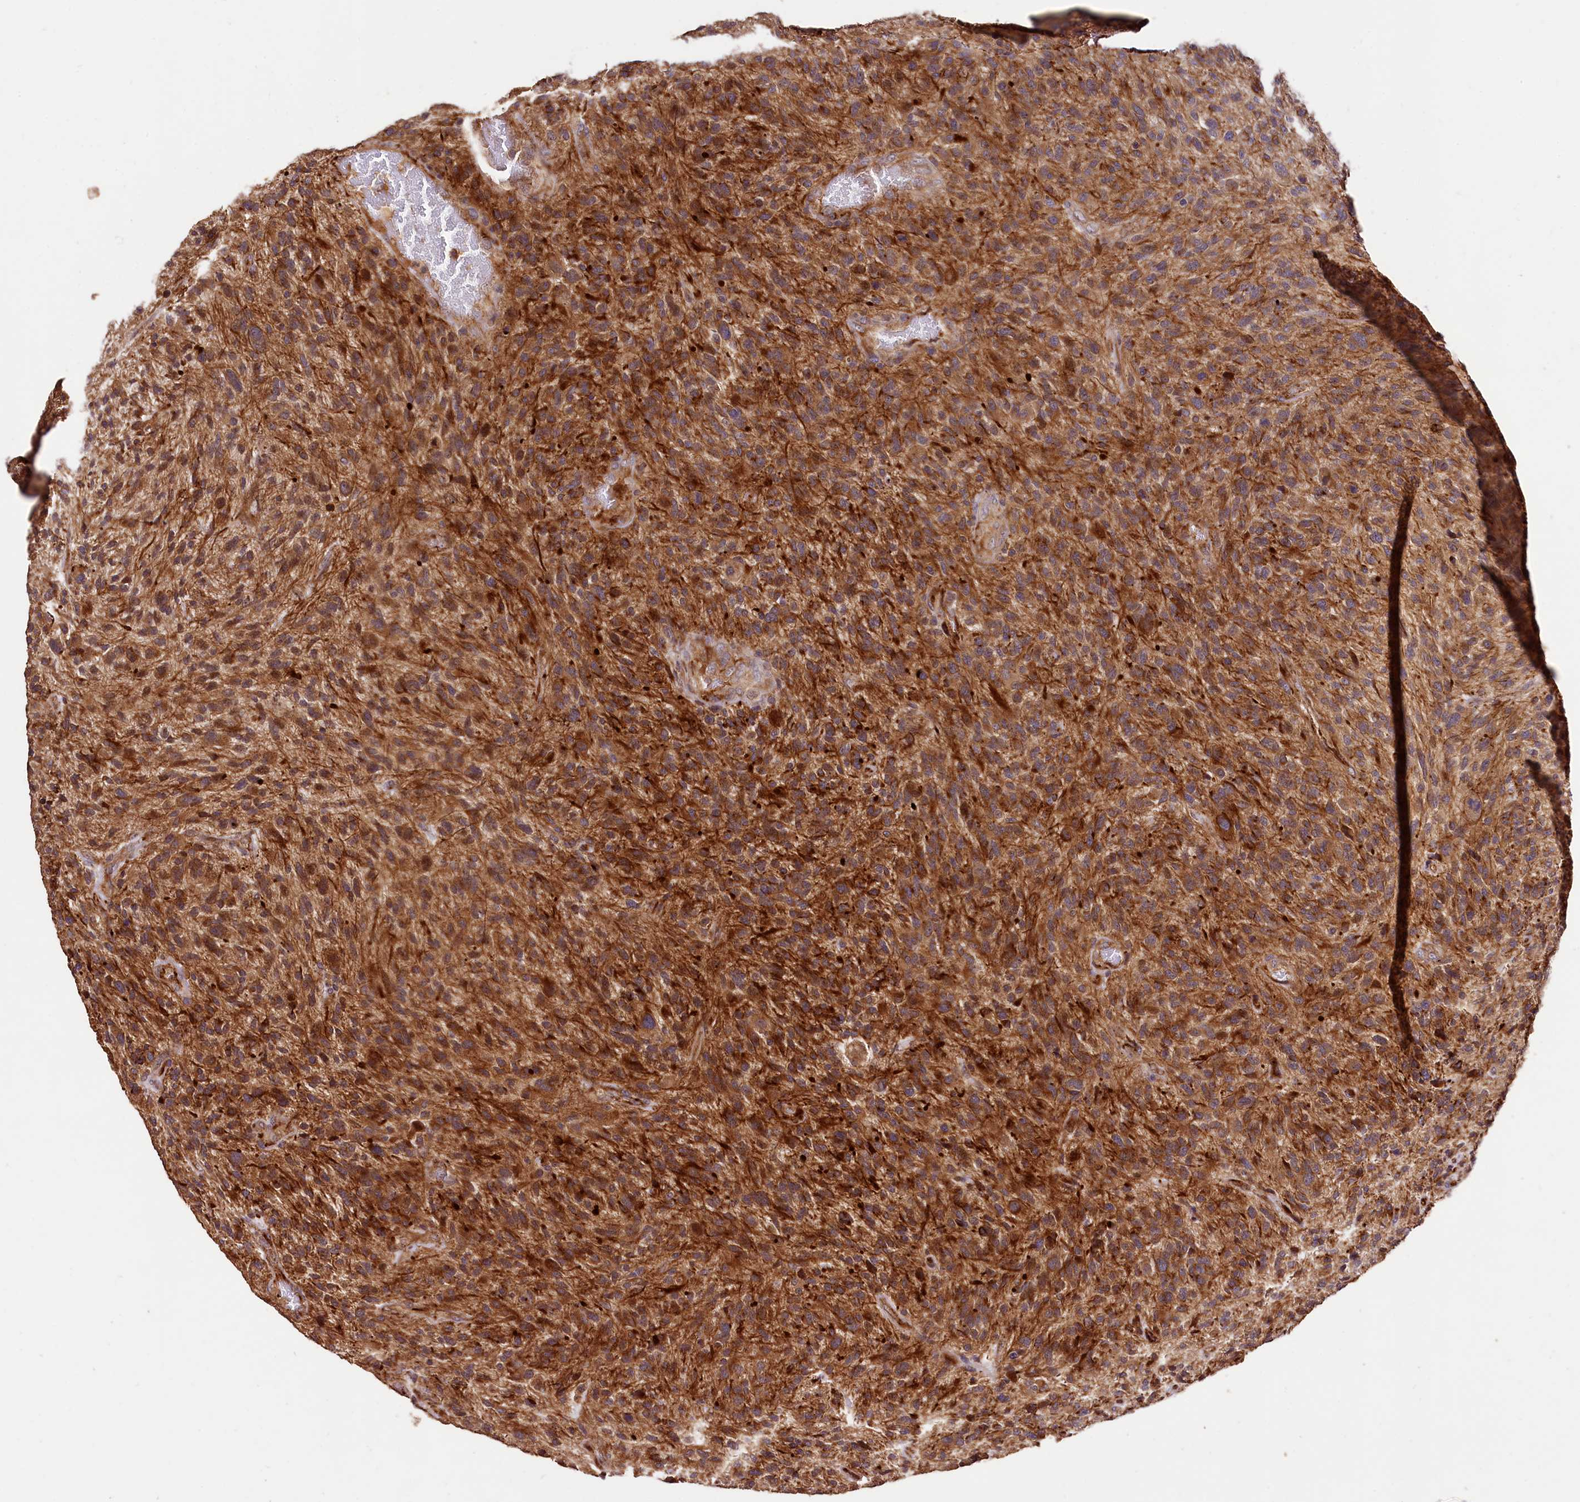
{"staining": {"intensity": "strong", "quantity": ">75%", "location": "cytoplasmic/membranous"}, "tissue": "glioma", "cell_type": "Tumor cells", "image_type": "cancer", "snomed": [{"axis": "morphology", "description": "Glioma, malignant, High grade"}, {"axis": "topography", "description": "Brain"}], "caption": "Strong cytoplasmic/membranous positivity is identified in about >75% of tumor cells in malignant high-grade glioma. (brown staining indicates protein expression, while blue staining denotes nuclei).", "gene": "RASSF1", "patient": {"sex": "male", "age": 47}}